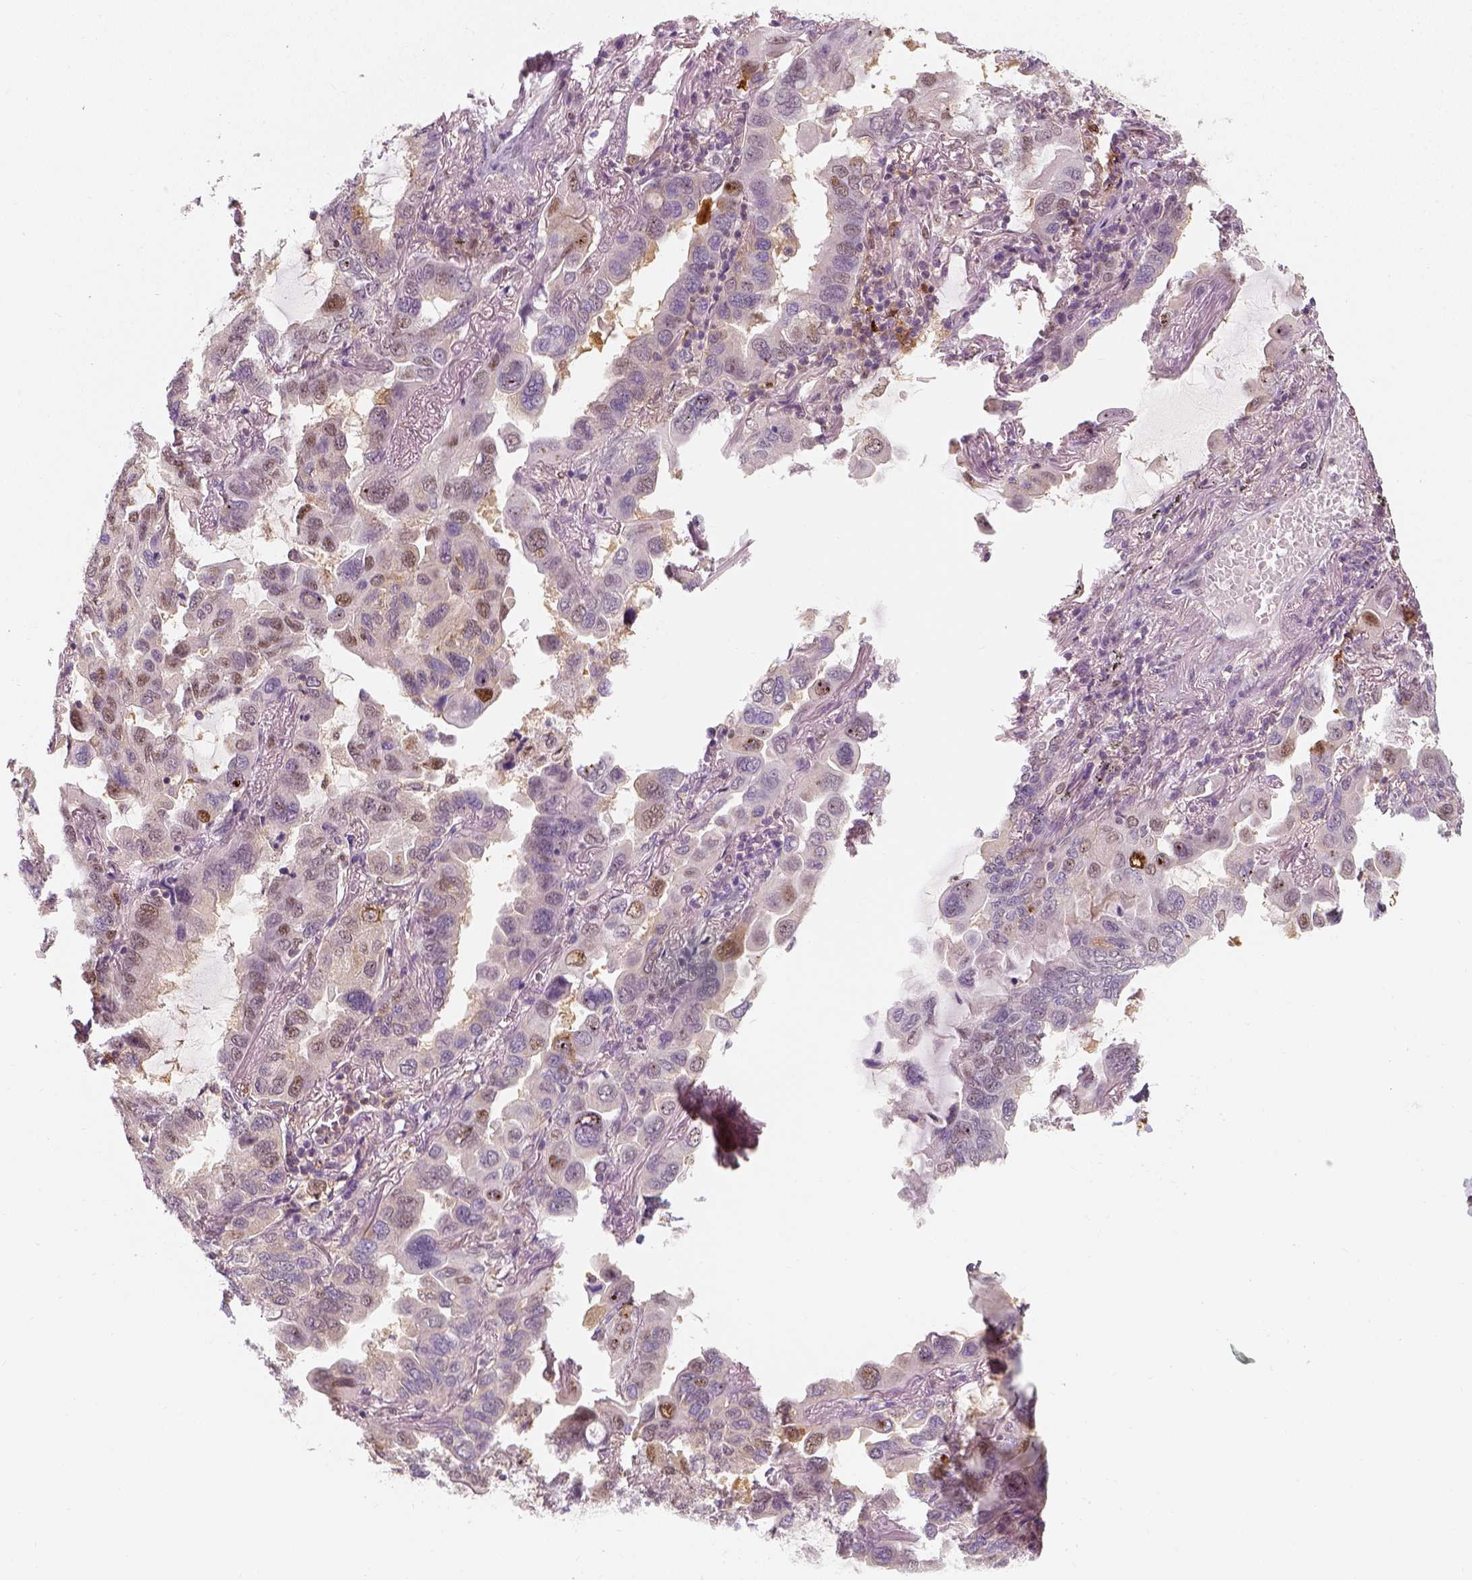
{"staining": {"intensity": "weak", "quantity": "<25%", "location": "nuclear"}, "tissue": "lung cancer", "cell_type": "Tumor cells", "image_type": "cancer", "snomed": [{"axis": "morphology", "description": "Adenocarcinoma, NOS"}, {"axis": "topography", "description": "Lung"}], "caption": "A micrograph of human adenocarcinoma (lung) is negative for staining in tumor cells. The staining was performed using DAB to visualize the protein expression in brown, while the nuclei were stained in blue with hematoxylin (Magnification: 20x).", "gene": "SQSTM1", "patient": {"sex": "male", "age": 64}}